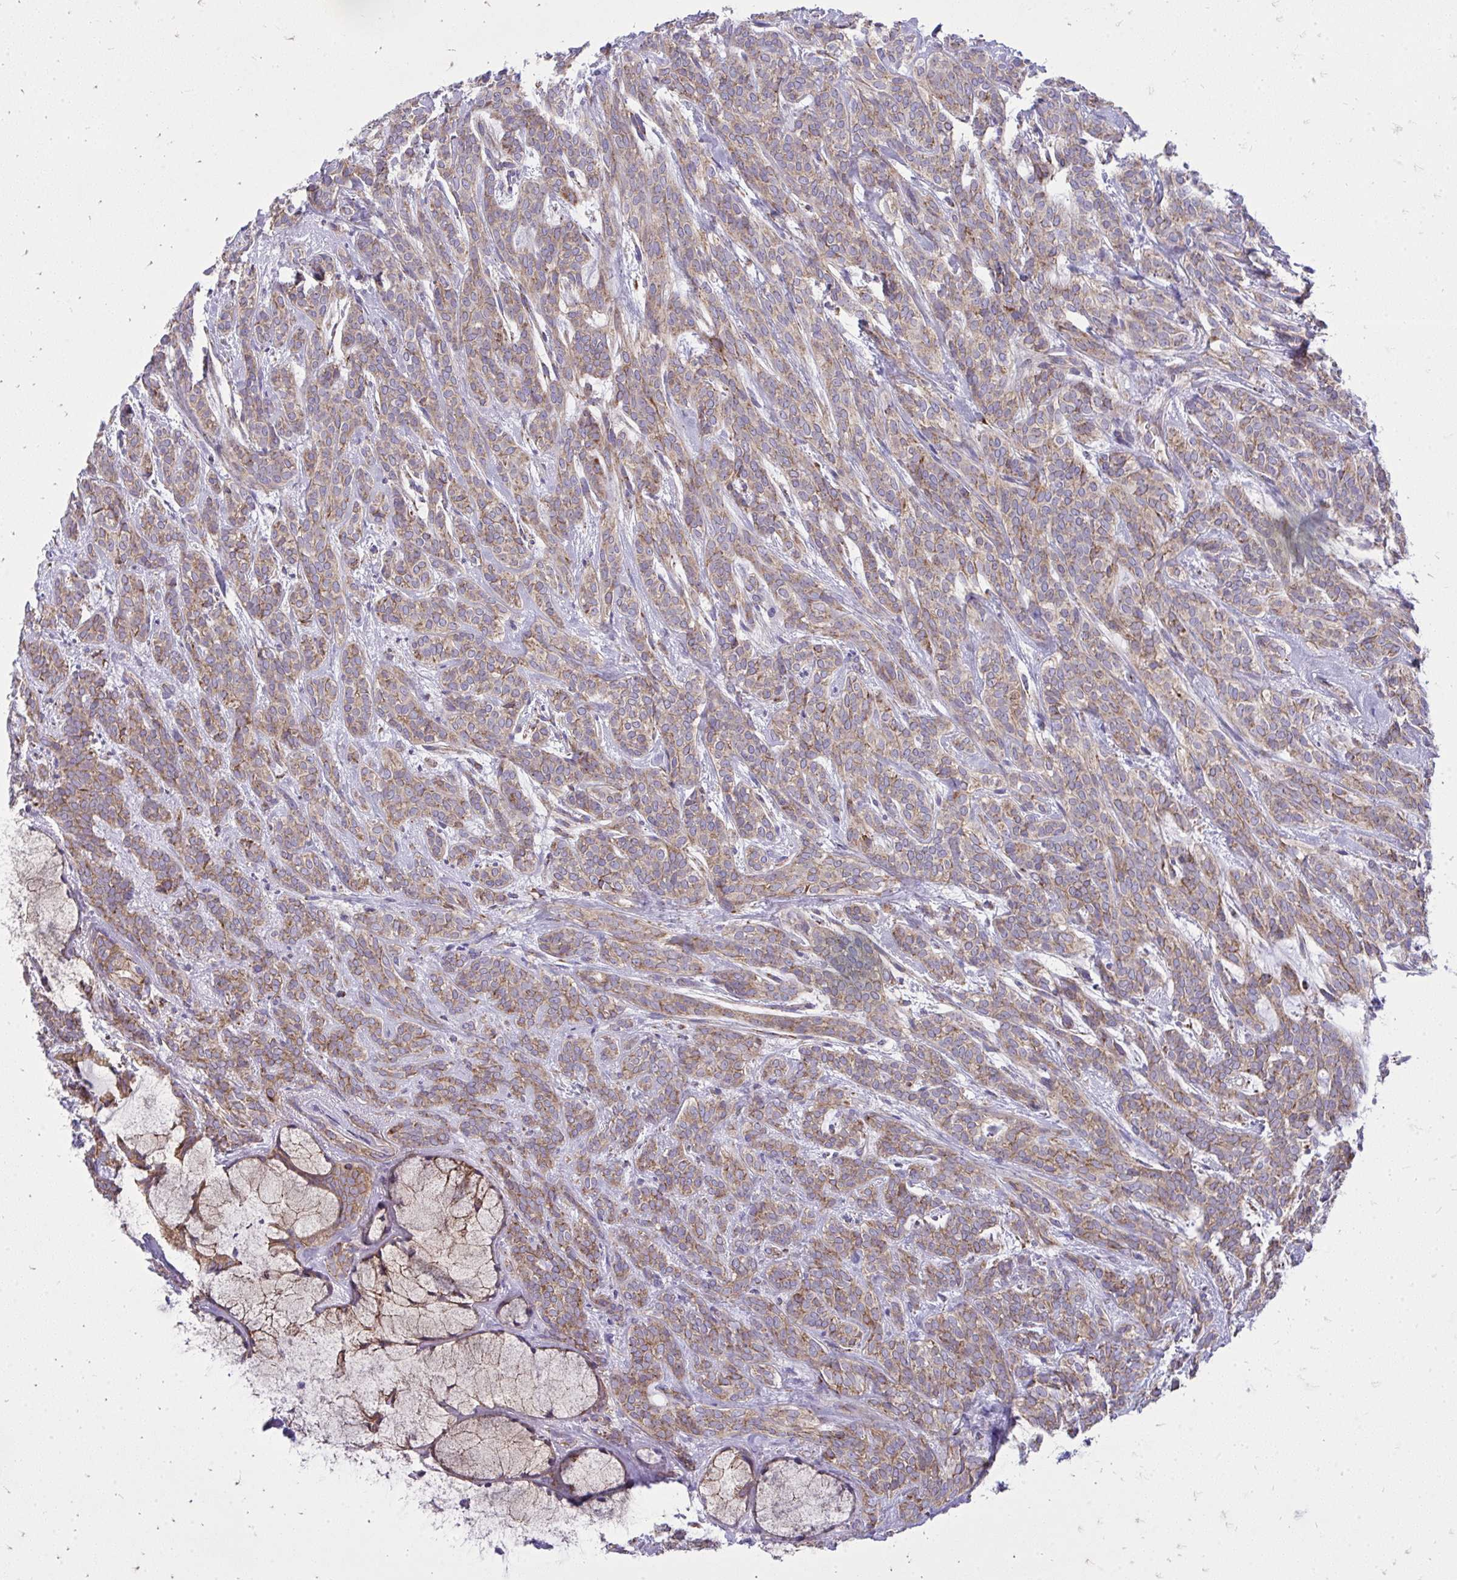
{"staining": {"intensity": "weak", "quantity": ">75%", "location": "cytoplasmic/membranous"}, "tissue": "head and neck cancer", "cell_type": "Tumor cells", "image_type": "cancer", "snomed": [{"axis": "morphology", "description": "Adenocarcinoma, NOS"}, {"axis": "topography", "description": "Head-Neck"}], "caption": "Head and neck cancer (adenocarcinoma) tissue demonstrates weak cytoplasmic/membranous positivity in approximately >75% of tumor cells, visualized by immunohistochemistry. Nuclei are stained in blue.", "gene": "SPTBN2", "patient": {"sex": "female", "age": 57}}